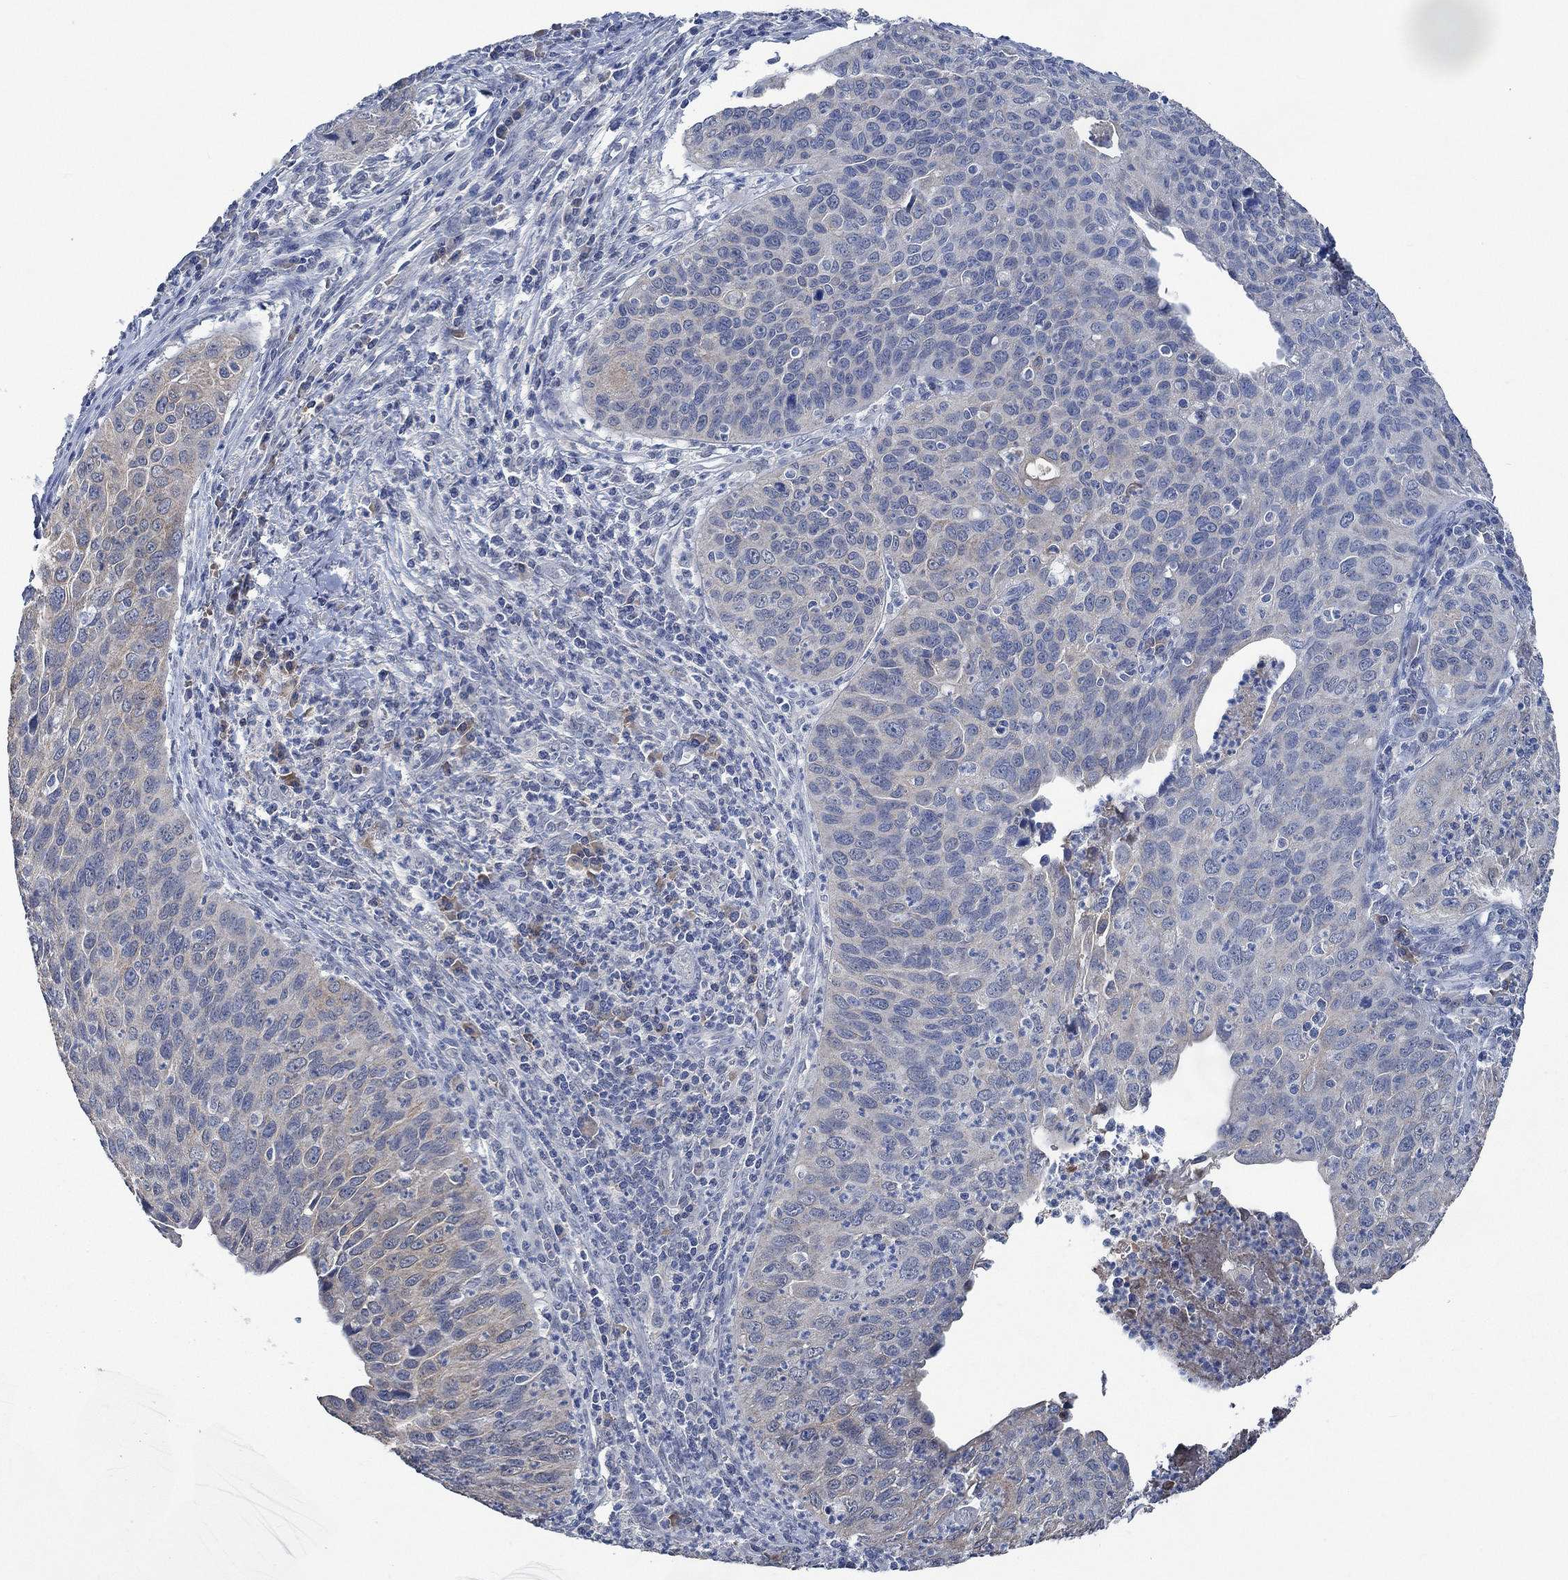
{"staining": {"intensity": "weak", "quantity": "25%-75%", "location": "cytoplasmic/membranous"}, "tissue": "cervical cancer", "cell_type": "Tumor cells", "image_type": "cancer", "snomed": [{"axis": "morphology", "description": "Squamous cell carcinoma, NOS"}, {"axis": "topography", "description": "Cervix"}], "caption": "Immunohistochemical staining of human cervical cancer demonstrates weak cytoplasmic/membranous protein positivity in about 25%-75% of tumor cells.", "gene": "OBSCN", "patient": {"sex": "female", "age": 26}}